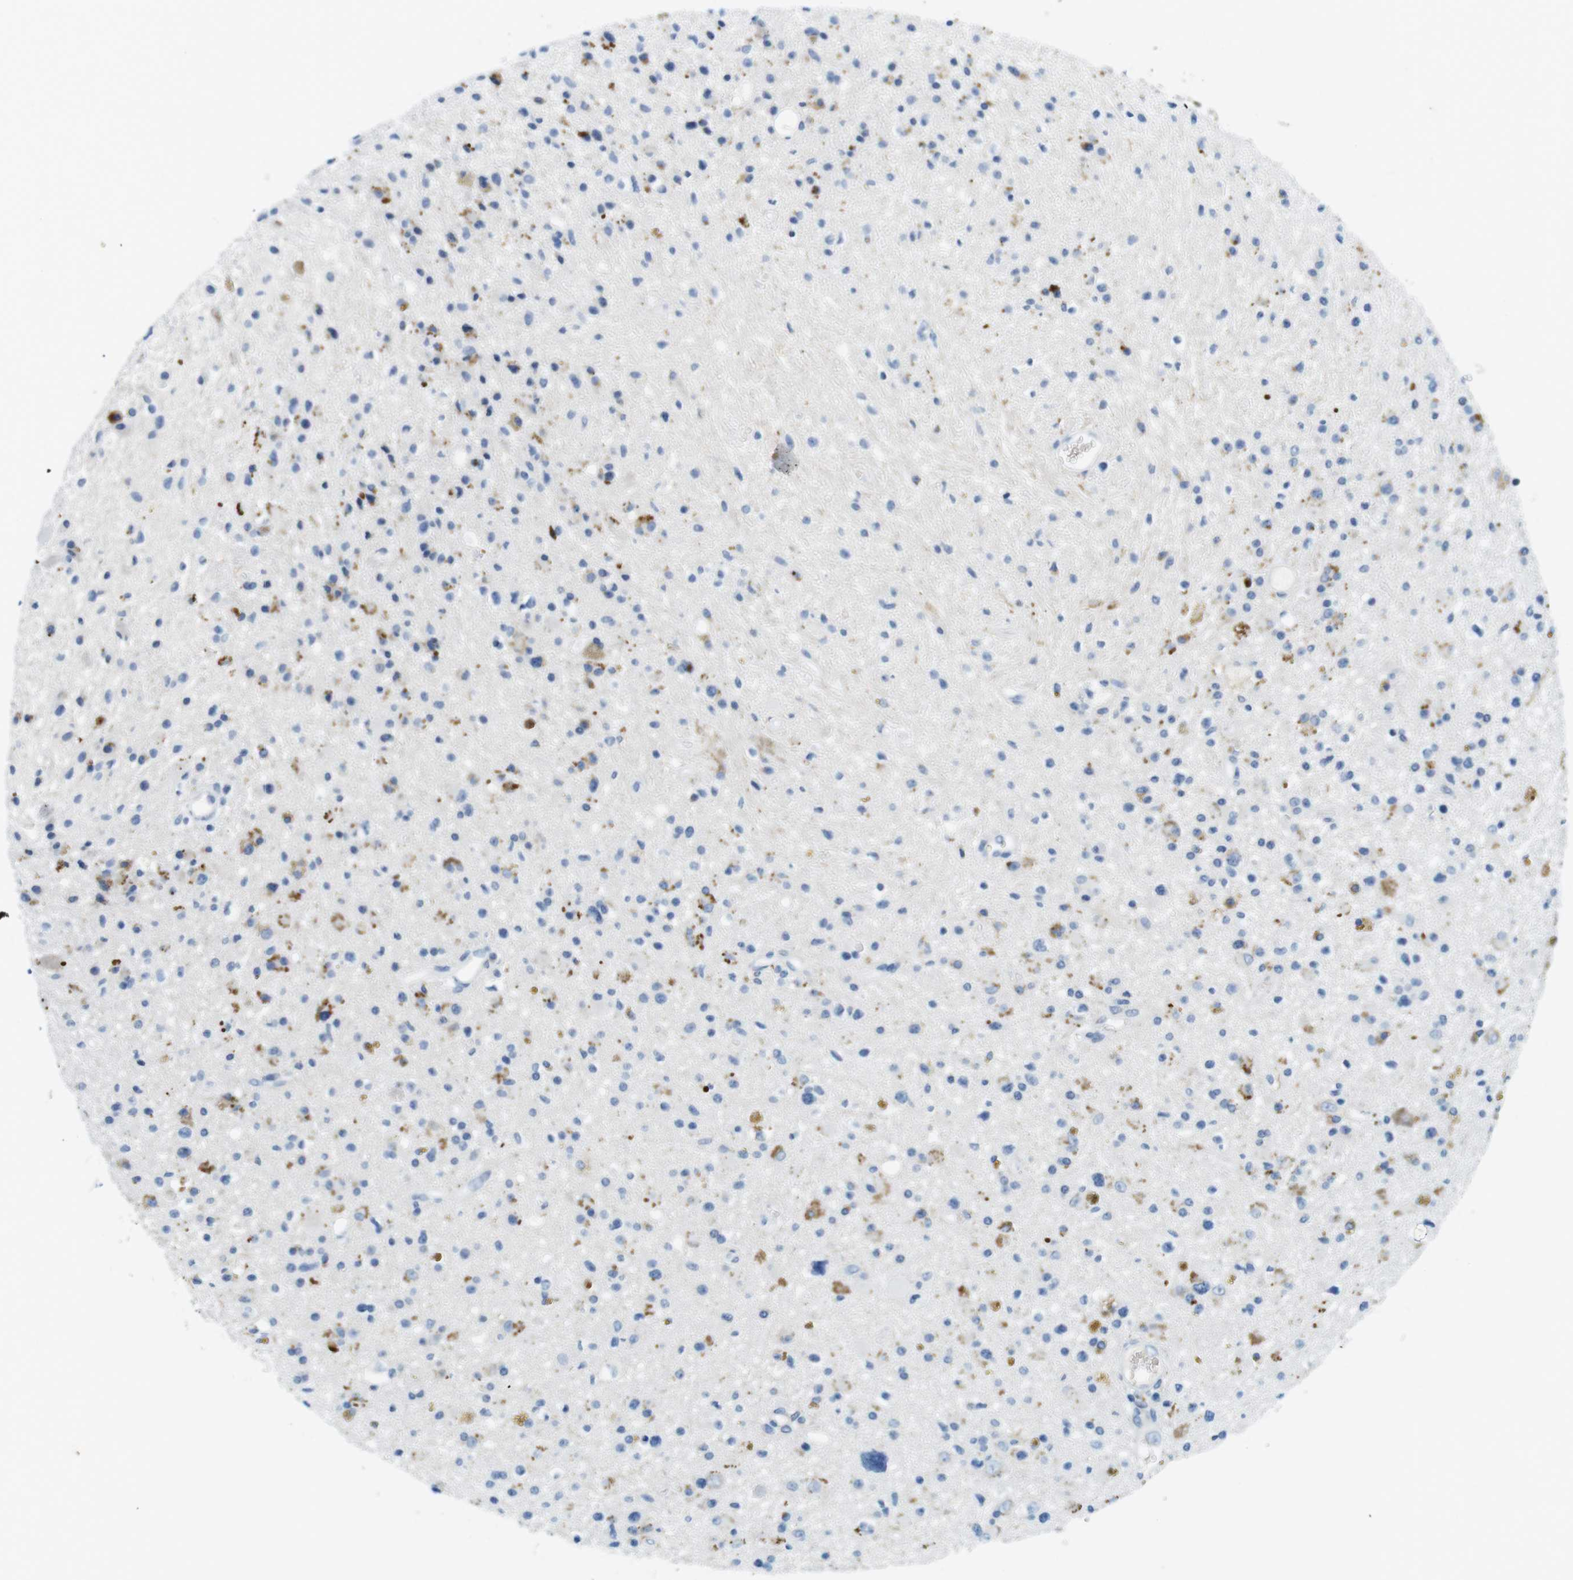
{"staining": {"intensity": "moderate", "quantity": "25%-75%", "location": "cytoplasmic/membranous"}, "tissue": "glioma", "cell_type": "Tumor cells", "image_type": "cancer", "snomed": [{"axis": "morphology", "description": "Glioma, malignant, High grade"}, {"axis": "topography", "description": "Brain"}], "caption": "Protein staining demonstrates moderate cytoplasmic/membranous expression in about 25%-75% of tumor cells in glioma. (brown staining indicates protein expression, while blue staining denotes nuclei).", "gene": "TFAP2C", "patient": {"sex": "male", "age": 33}}